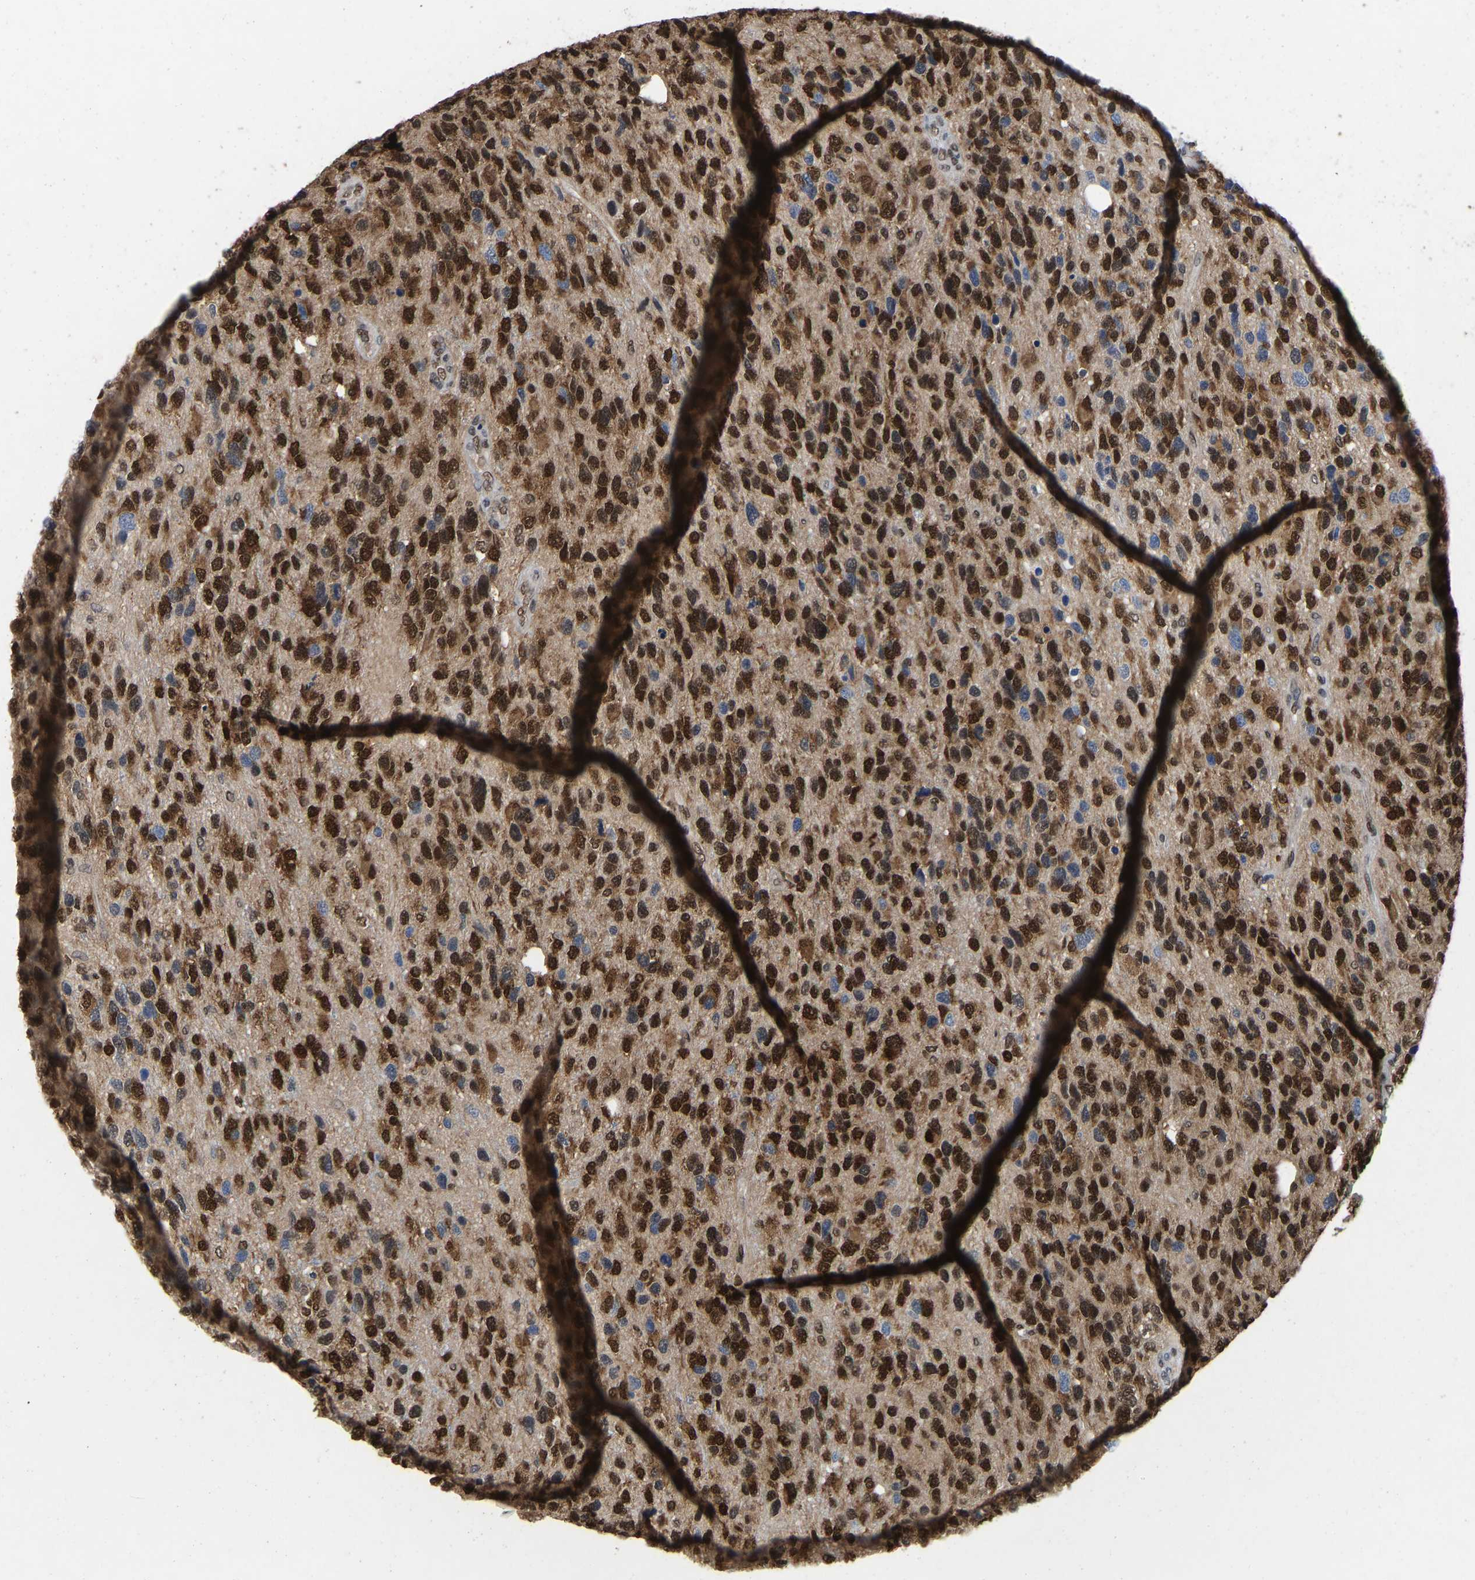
{"staining": {"intensity": "strong", "quantity": ">75%", "location": "nuclear"}, "tissue": "glioma", "cell_type": "Tumor cells", "image_type": "cancer", "snomed": [{"axis": "morphology", "description": "Glioma, malignant, High grade"}, {"axis": "topography", "description": "Brain"}], "caption": "Protein expression analysis of high-grade glioma (malignant) shows strong nuclear positivity in about >75% of tumor cells.", "gene": "QKI", "patient": {"sex": "female", "age": 58}}